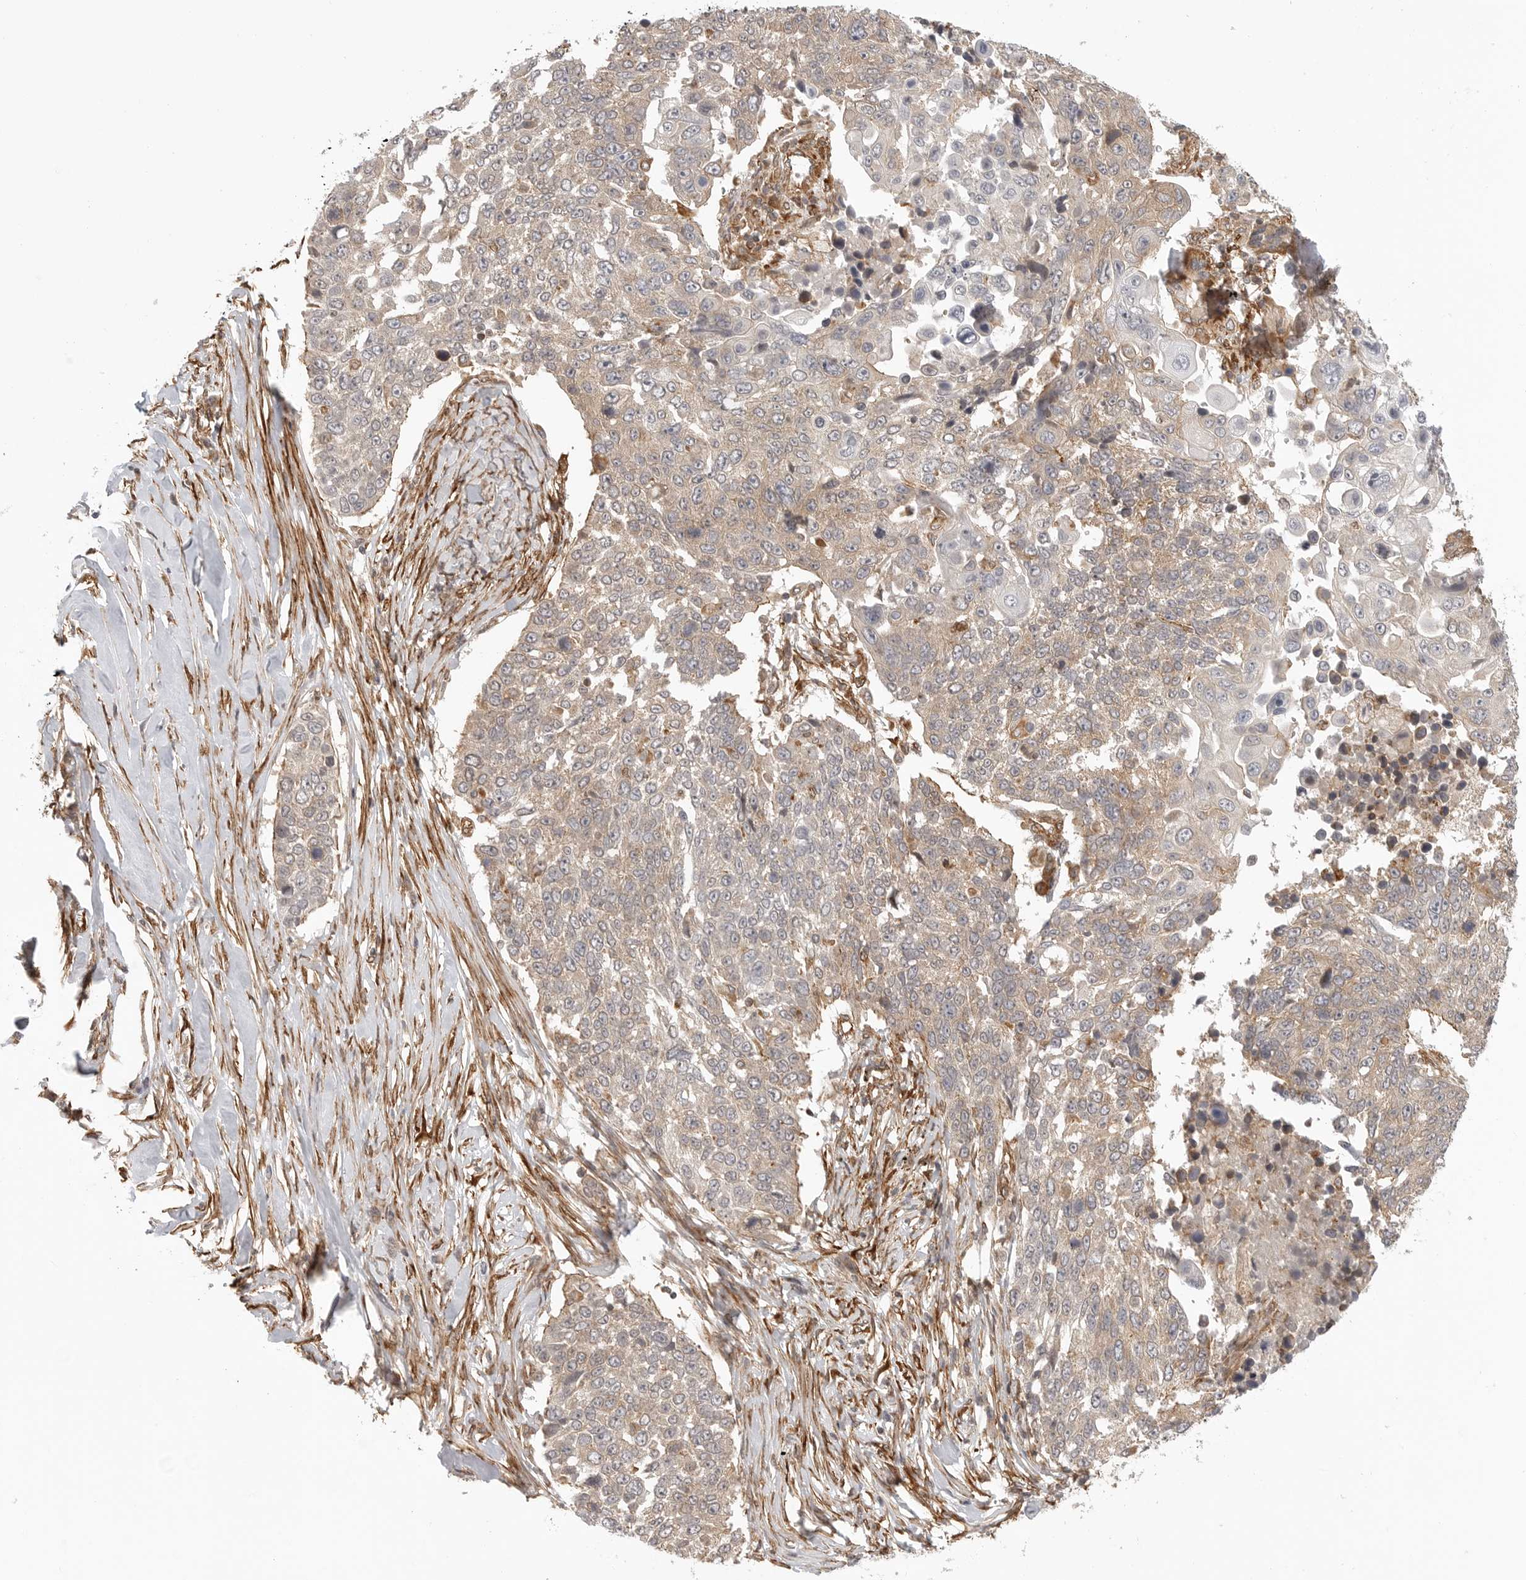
{"staining": {"intensity": "weak", "quantity": "25%-75%", "location": "cytoplasmic/membranous"}, "tissue": "lung cancer", "cell_type": "Tumor cells", "image_type": "cancer", "snomed": [{"axis": "morphology", "description": "Squamous cell carcinoma, NOS"}, {"axis": "topography", "description": "Lung"}], "caption": "Immunohistochemistry (DAB (3,3'-diaminobenzidine)) staining of human lung cancer (squamous cell carcinoma) shows weak cytoplasmic/membranous protein positivity in about 25%-75% of tumor cells. (DAB (3,3'-diaminobenzidine) IHC with brightfield microscopy, high magnification).", "gene": "ATOH7", "patient": {"sex": "male", "age": 66}}